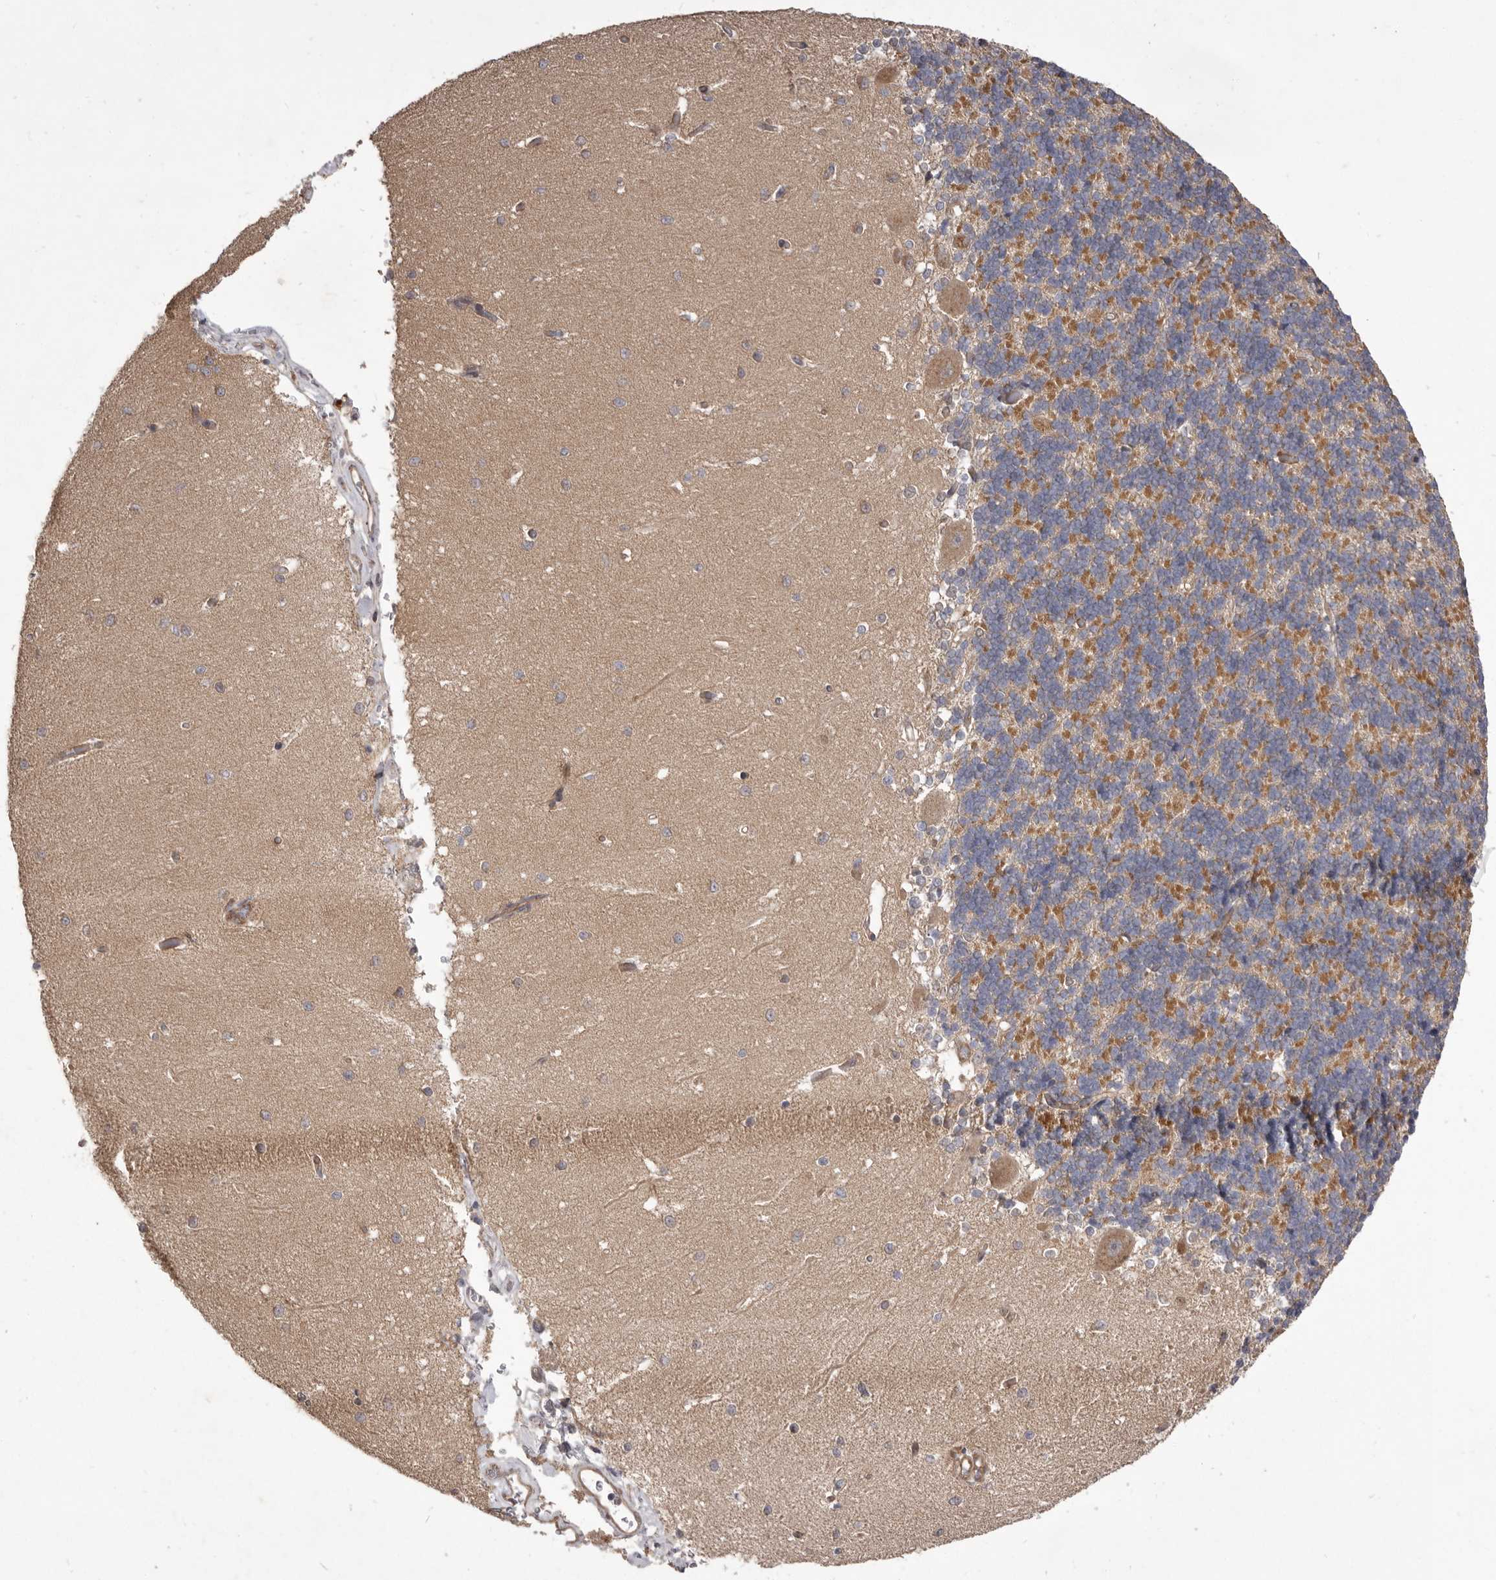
{"staining": {"intensity": "strong", "quantity": "25%-75%", "location": "cytoplasmic/membranous"}, "tissue": "cerebellum", "cell_type": "Cells in granular layer", "image_type": "normal", "snomed": [{"axis": "morphology", "description": "Normal tissue, NOS"}, {"axis": "topography", "description": "Cerebellum"}], "caption": "Immunohistochemistry histopathology image of unremarkable cerebellum: cerebellum stained using immunohistochemistry (IHC) reveals high levels of strong protein expression localized specifically in the cytoplasmic/membranous of cells in granular layer, appearing as a cytoplasmic/membranous brown color.", "gene": "VPS45", "patient": {"sex": "male", "age": 37}}